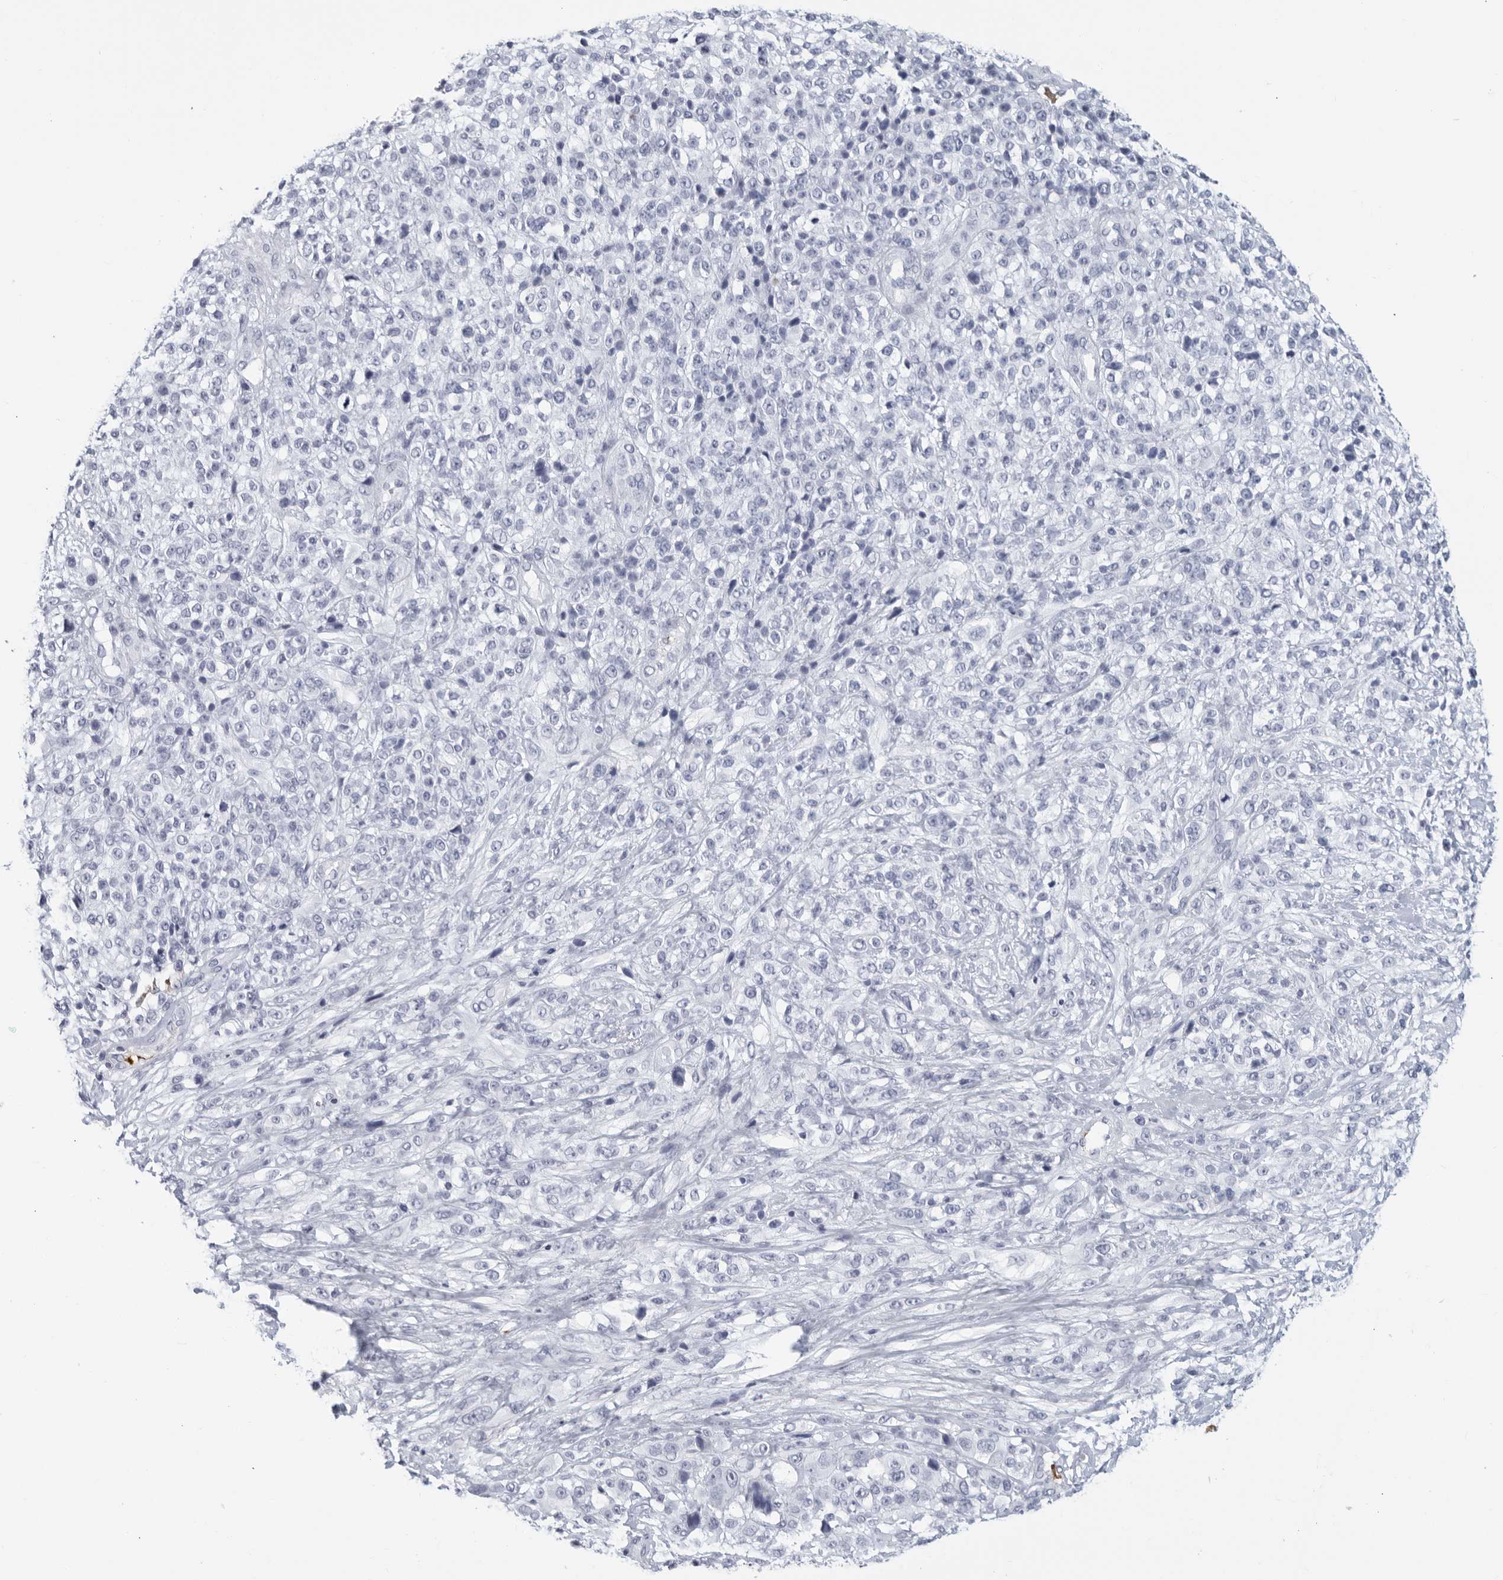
{"staining": {"intensity": "negative", "quantity": "none", "location": "none"}, "tissue": "melanoma", "cell_type": "Tumor cells", "image_type": "cancer", "snomed": [{"axis": "morphology", "description": "Malignant melanoma, NOS"}, {"axis": "topography", "description": "Skin"}], "caption": "Photomicrograph shows no significant protein staining in tumor cells of malignant melanoma. (DAB IHC visualized using brightfield microscopy, high magnification).", "gene": "FGG", "patient": {"sex": "female", "age": 55}}